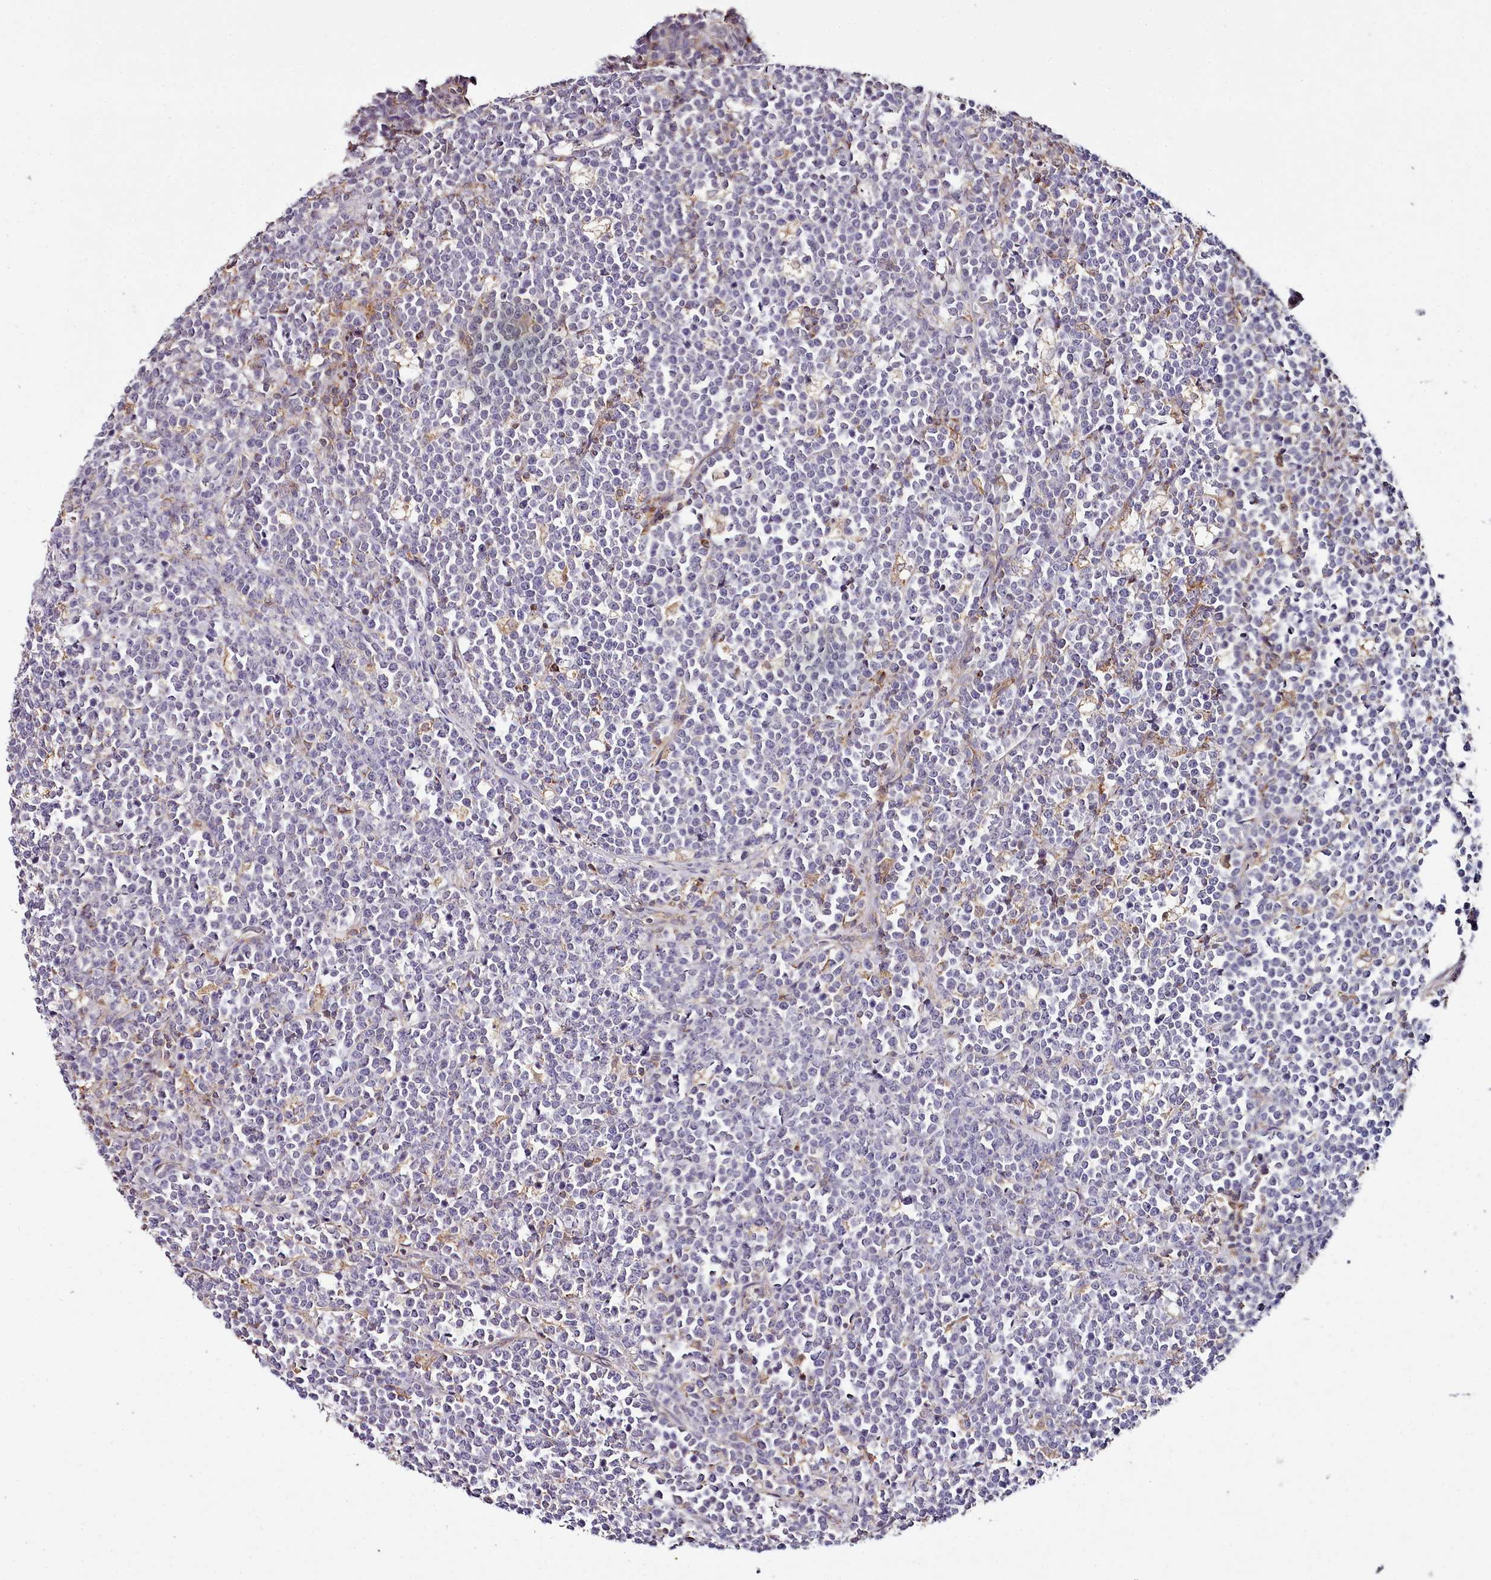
{"staining": {"intensity": "negative", "quantity": "none", "location": "none"}, "tissue": "lymphoma", "cell_type": "Tumor cells", "image_type": "cancer", "snomed": [{"axis": "morphology", "description": "Malignant lymphoma, non-Hodgkin's type, High grade"}, {"axis": "topography", "description": "Small intestine"}], "caption": "A high-resolution photomicrograph shows IHC staining of malignant lymphoma, non-Hodgkin's type (high-grade), which shows no significant positivity in tumor cells.", "gene": "ACSS1", "patient": {"sex": "male", "age": 8}}